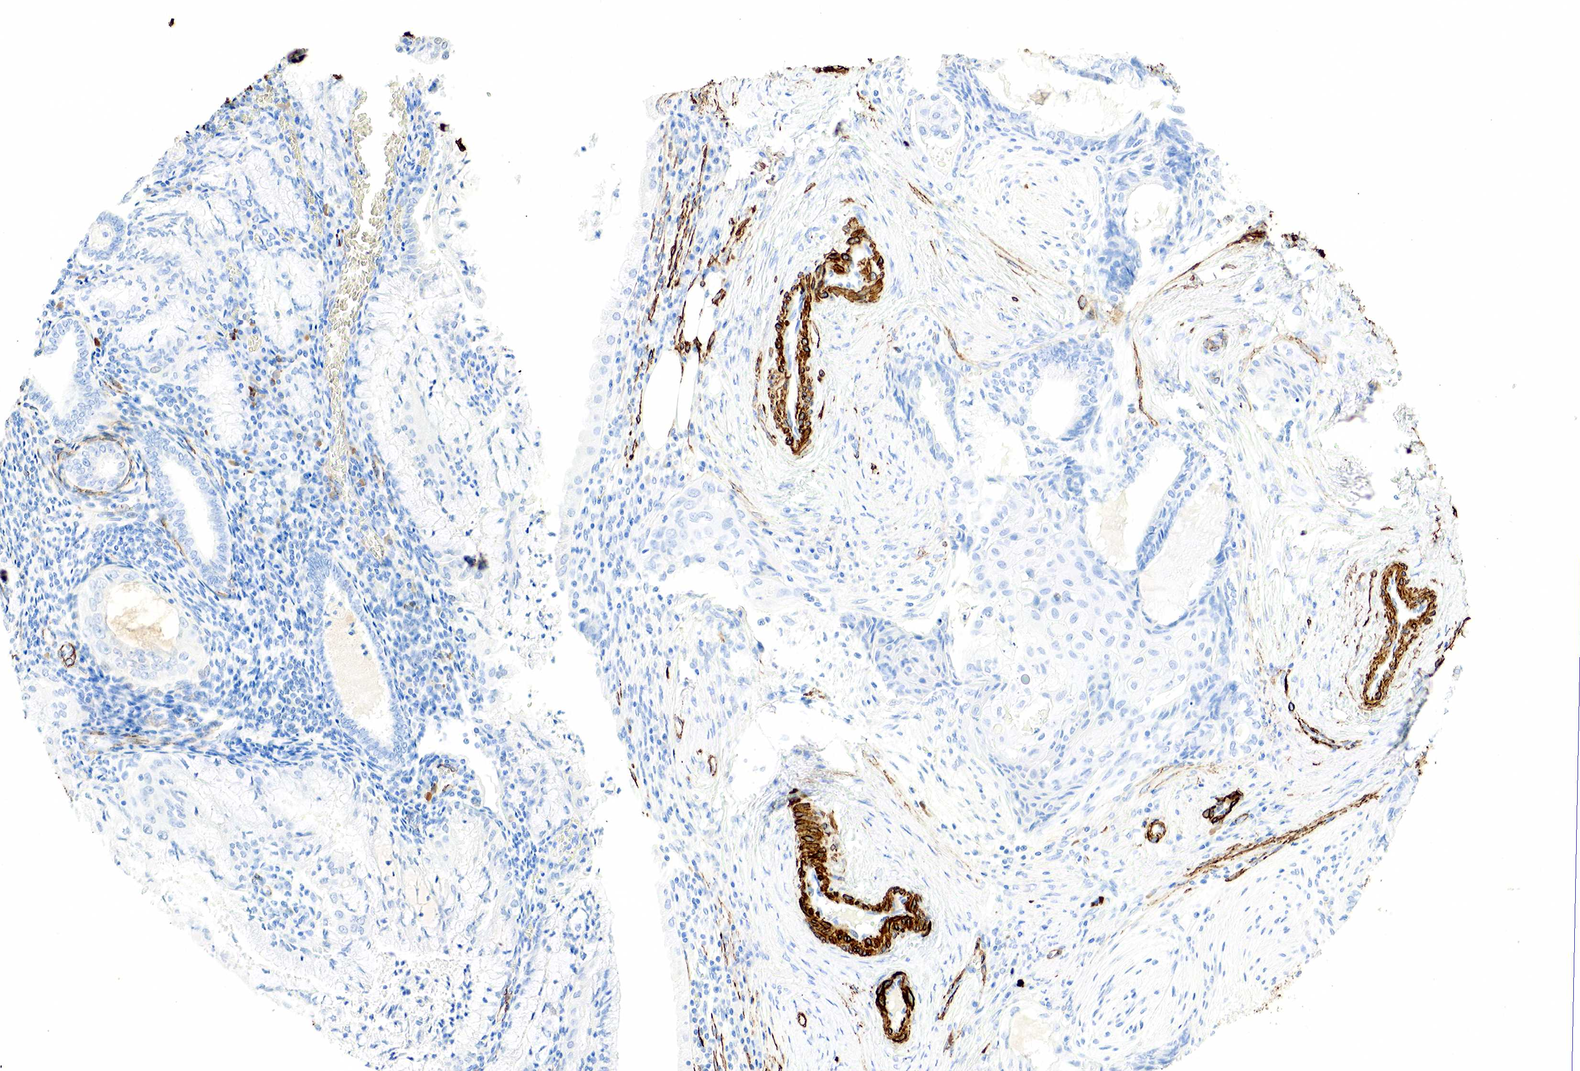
{"staining": {"intensity": "negative", "quantity": "none", "location": "none"}, "tissue": "endometrial cancer", "cell_type": "Tumor cells", "image_type": "cancer", "snomed": [{"axis": "morphology", "description": "Adenocarcinoma, NOS"}, {"axis": "topography", "description": "Endometrium"}], "caption": "Immunohistochemical staining of human endometrial cancer (adenocarcinoma) exhibits no significant expression in tumor cells.", "gene": "ACTA1", "patient": {"sex": "female", "age": 79}}